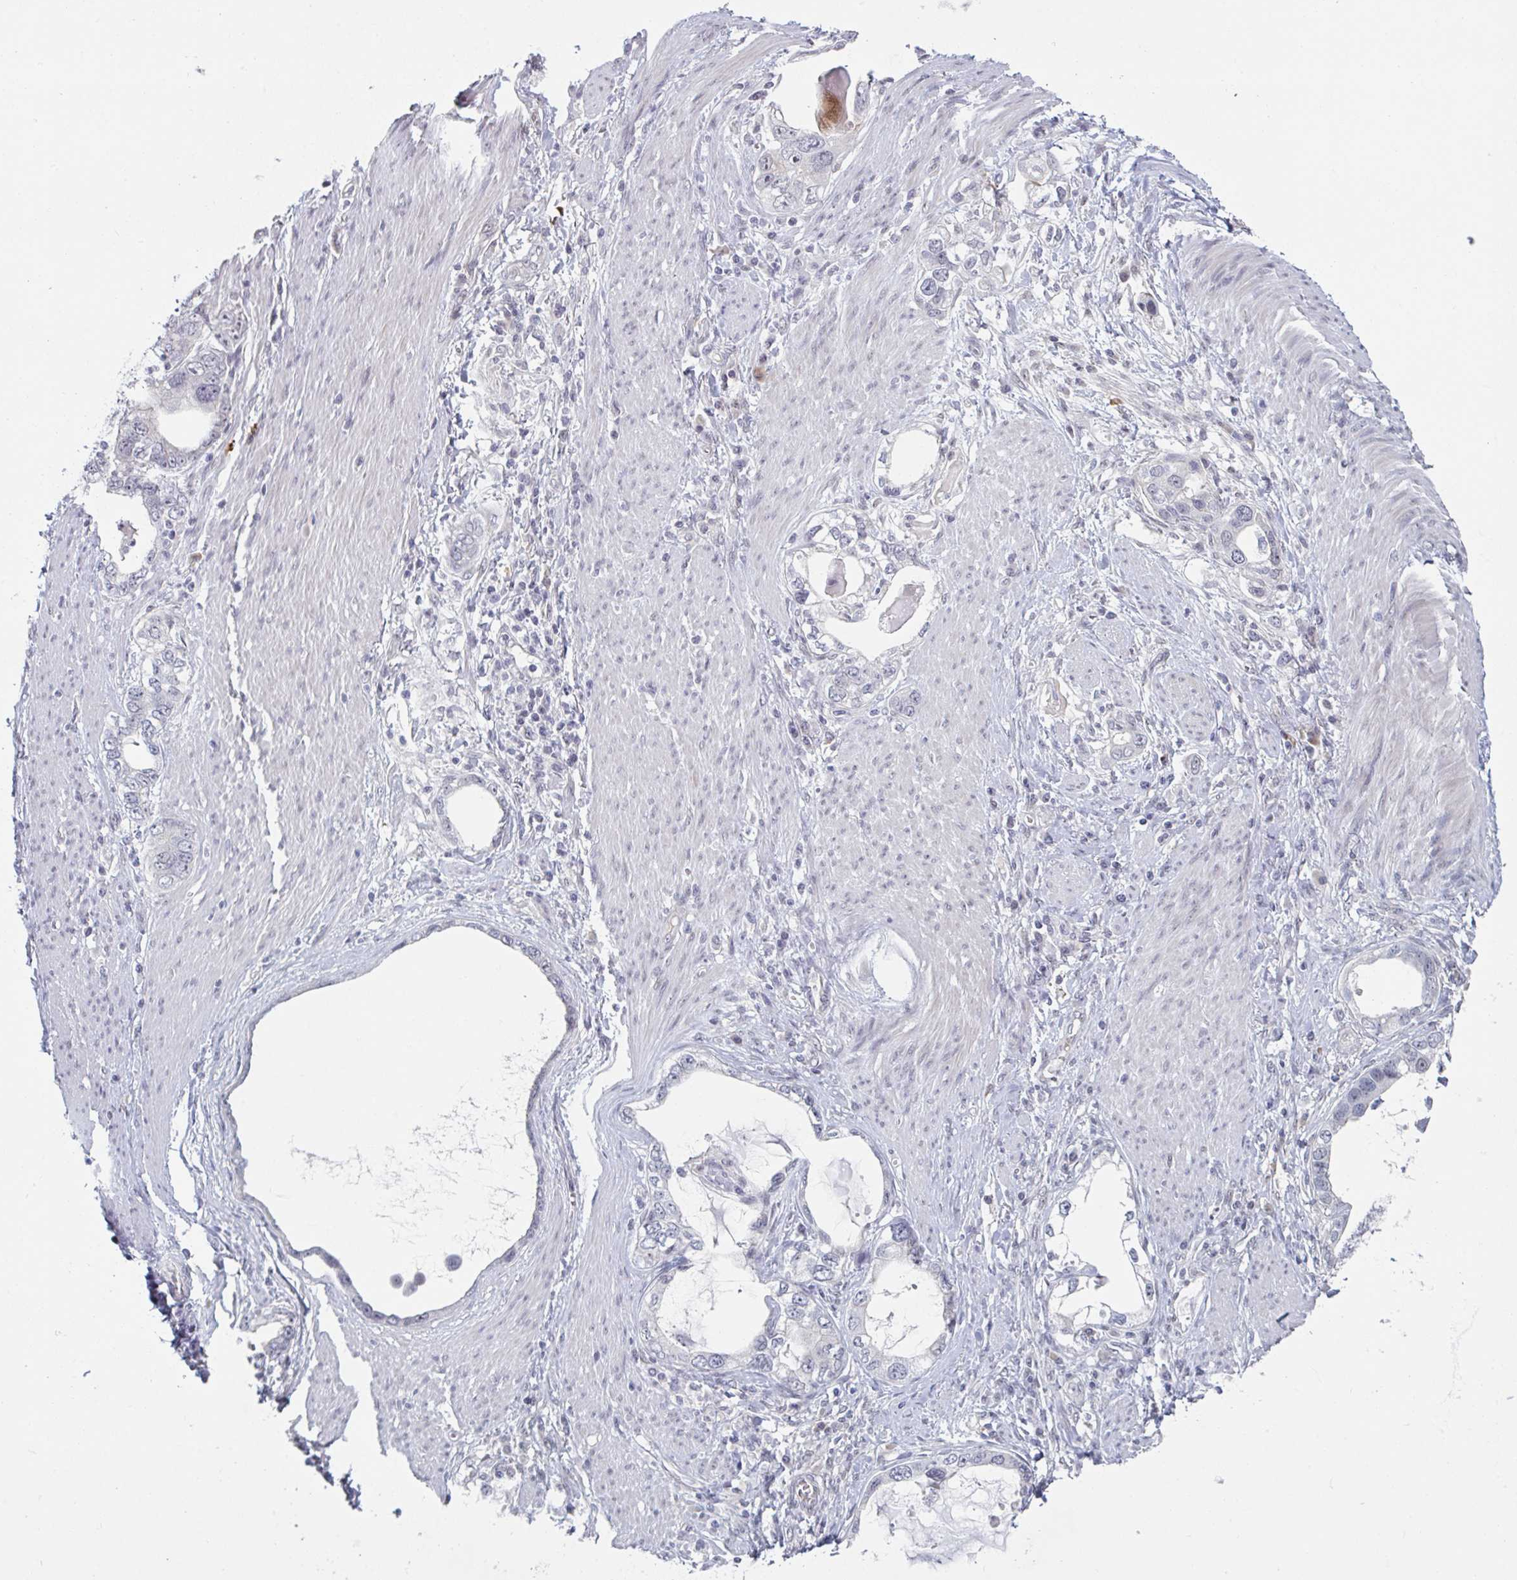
{"staining": {"intensity": "negative", "quantity": "none", "location": "none"}, "tissue": "stomach cancer", "cell_type": "Tumor cells", "image_type": "cancer", "snomed": [{"axis": "morphology", "description": "Adenocarcinoma, NOS"}, {"axis": "topography", "description": "Stomach, lower"}], "caption": "Tumor cells are negative for brown protein staining in stomach cancer (adenocarcinoma).", "gene": "ZNF214", "patient": {"sex": "female", "age": 93}}